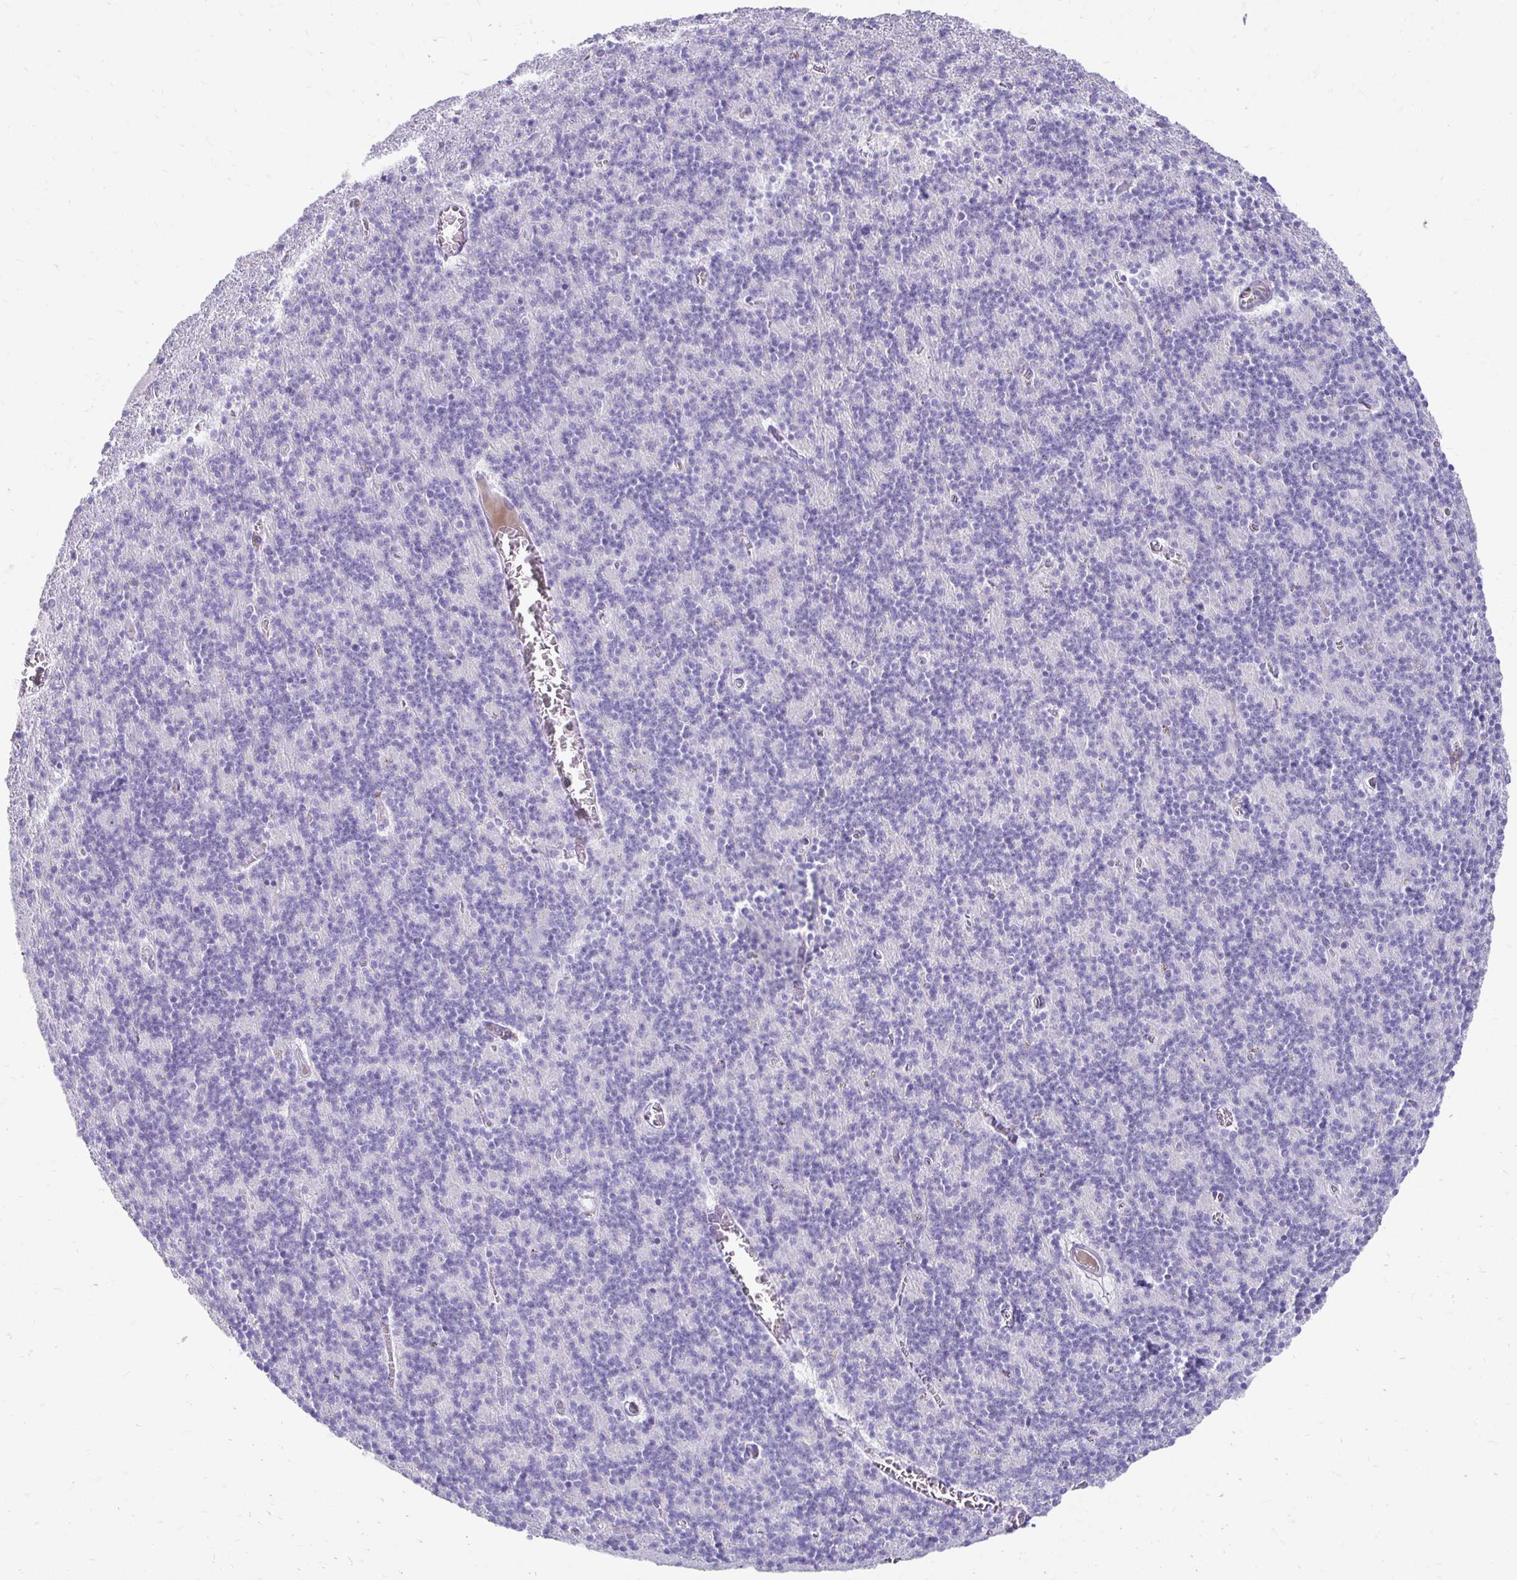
{"staining": {"intensity": "negative", "quantity": "none", "location": "none"}, "tissue": "cerebellum", "cell_type": "Cells in granular layer", "image_type": "normal", "snomed": [{"axis": "morphology", "description": "Normal tissue, NOS"}, {"axis": "topography", "description": "Cerebellum"}], "caption": "Immunohistochemistry histopathology image of unremarkable cerebellum: human cerebellum stained with DAB (3,3'-diaminobenzidine) displays no significant protein positivity in cells in granular layer.", "gene": "CST6", "patient": {"sex": "male", "age": 70}}